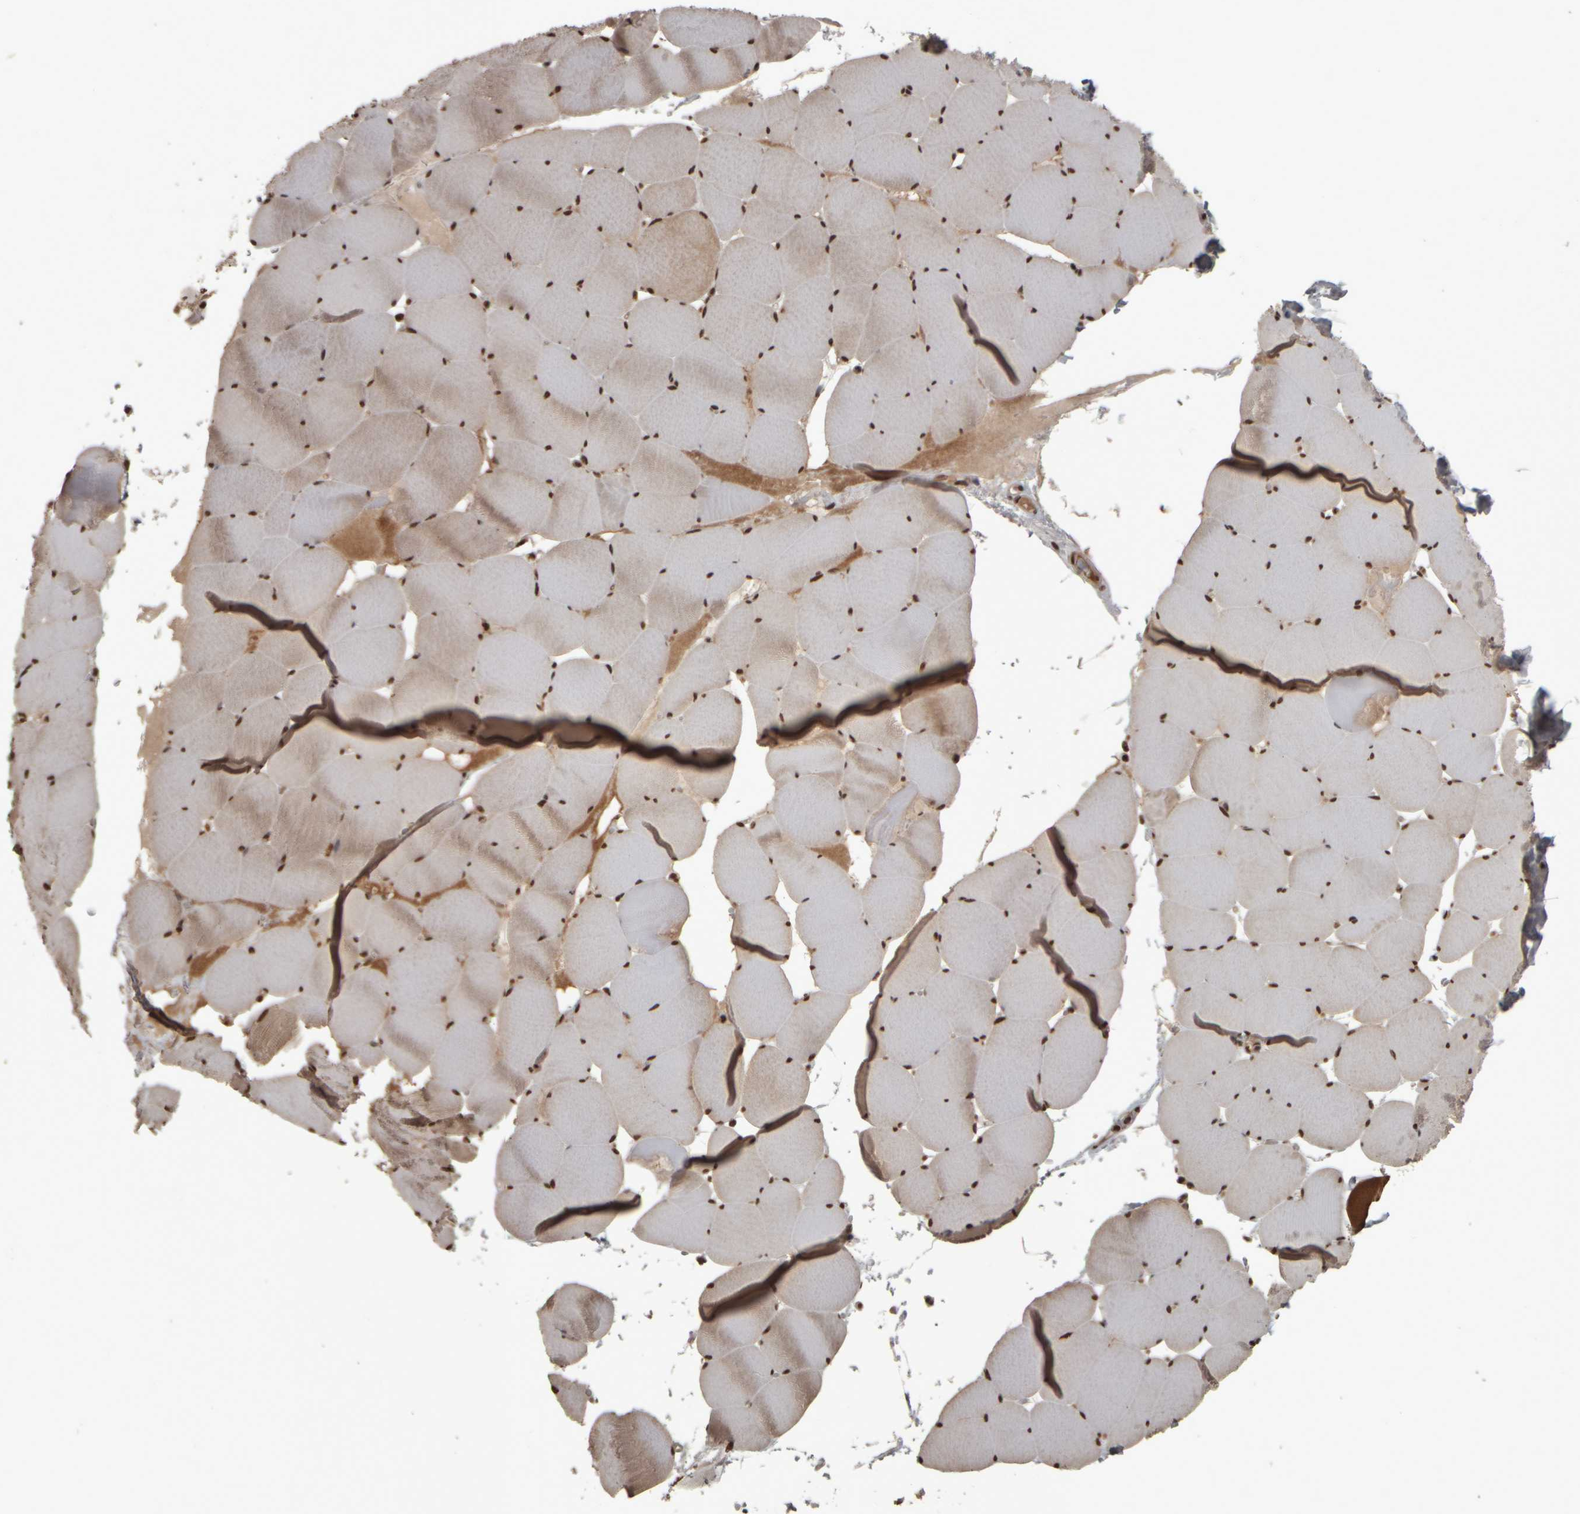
{"staining": {"intensity": "strong", "quantity": ">75%", "location": "cytoplasmic/membranous,nuclear"}, "tissue": "skeletal muscle", "cell_type": "Myocytes", "image_type": "normal", "snomed": [{"axis": "morphology", "description": "Normal tissue, NOS"}, {"axis": "topography", "description": "Skeletal muscle"}], "caption": "Immunohistochemical staining of normal skeletal muscle reveals strong cytoplasmic/membranous,nuclear protein expression in about >75% of myocytes.", "gene": "ZFHX4", "patient": {"sex": "male", "age": 62}}